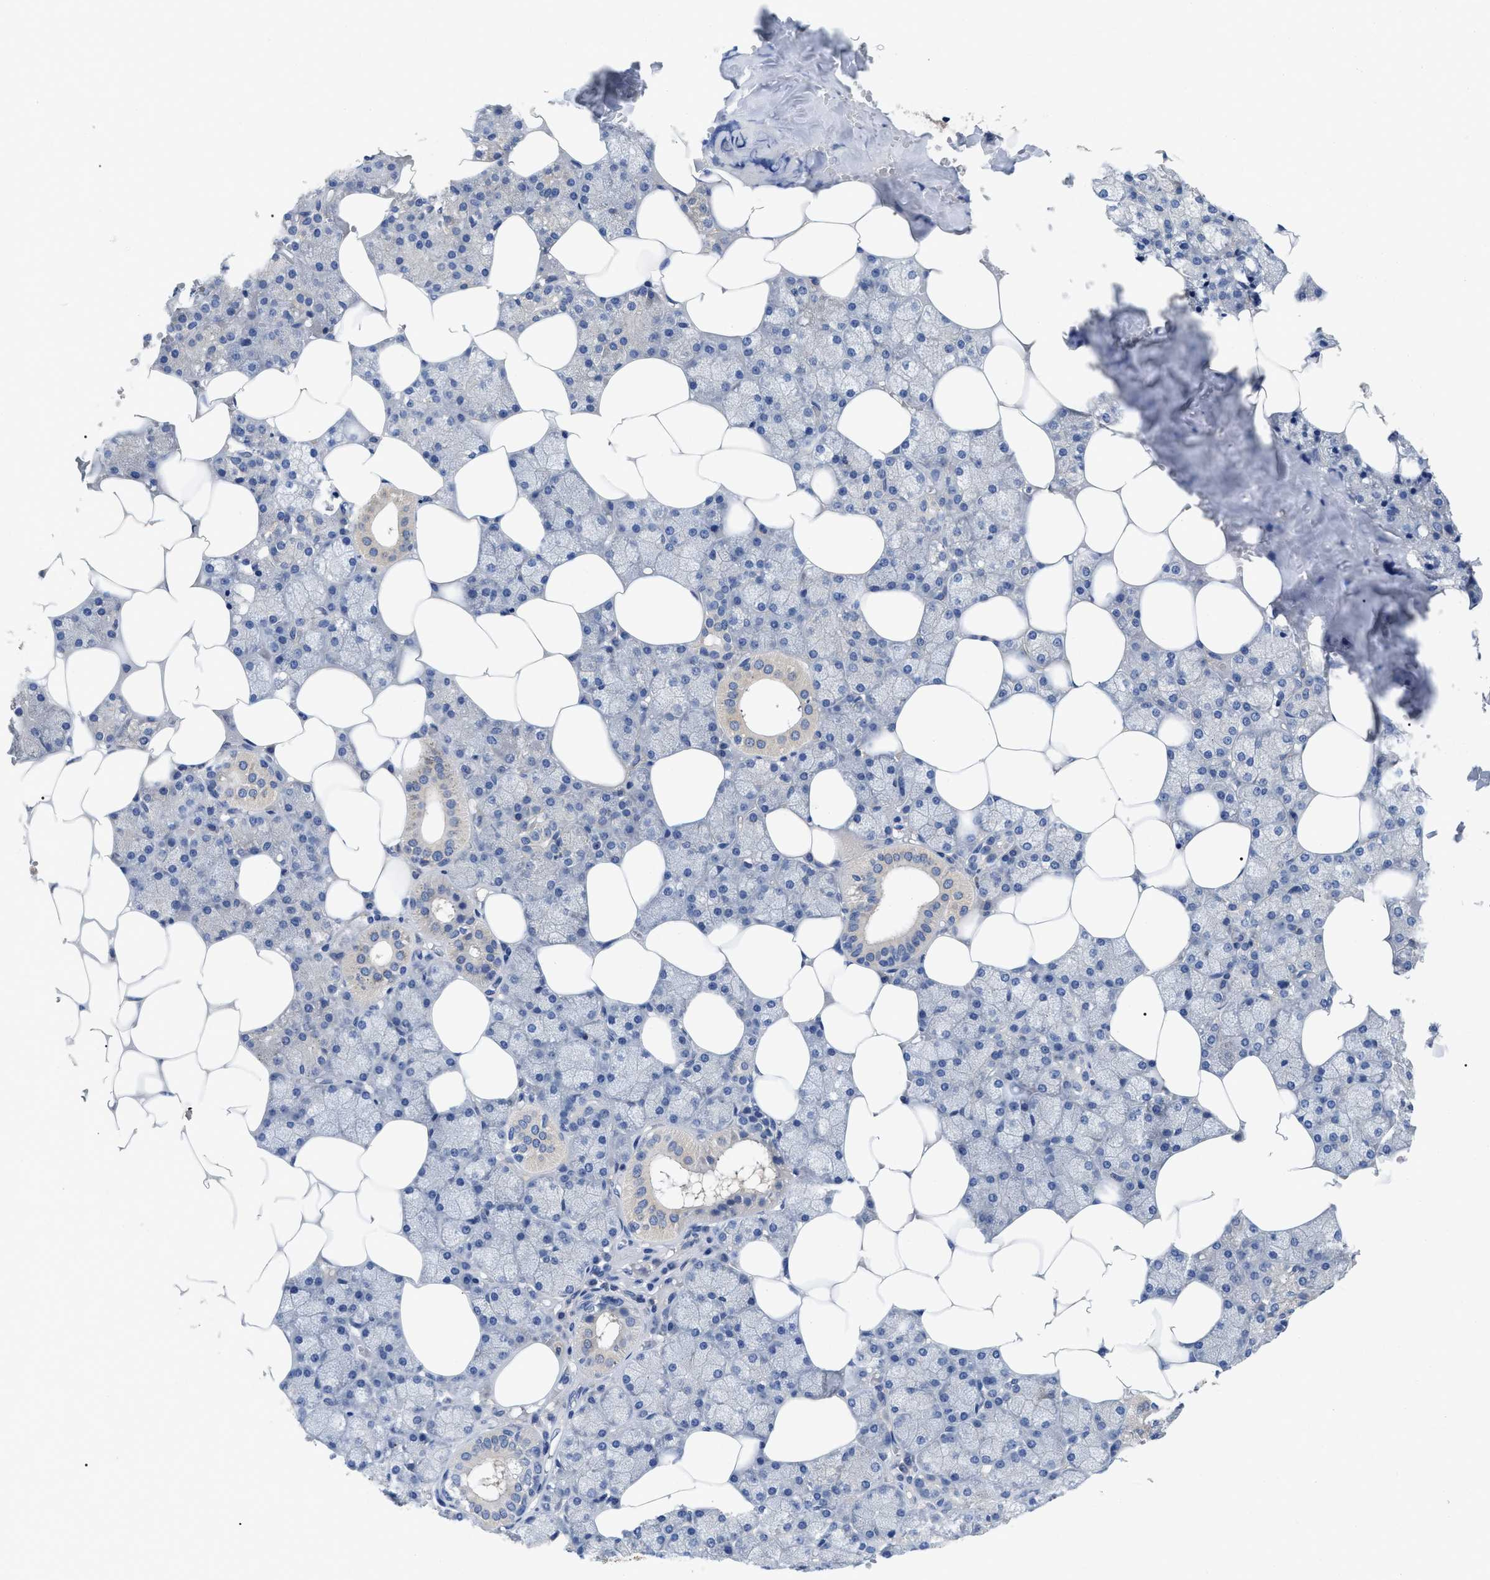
{"staining": {"intensity": "weak", "quantity": "<25%", "location": "cytoplasmic/membranous"}, "tissue": "salivary gland", "cell_type": "Glandular cells", "image_type": "normal", "snomed": [{"axis": "morphology", "description": "Normal tissue, NOS"}, {"axis": "topography", "description": "Salivary gland"}], "caption": "The image demonstrates no staining of glandular cells in unremarkable salivary gland. (DAB immunohistochemistry (IHC) with hematoxylin counter stain).", "gene": "RAP1GDS1", "patient": {"sex": "male", "age": 62}}